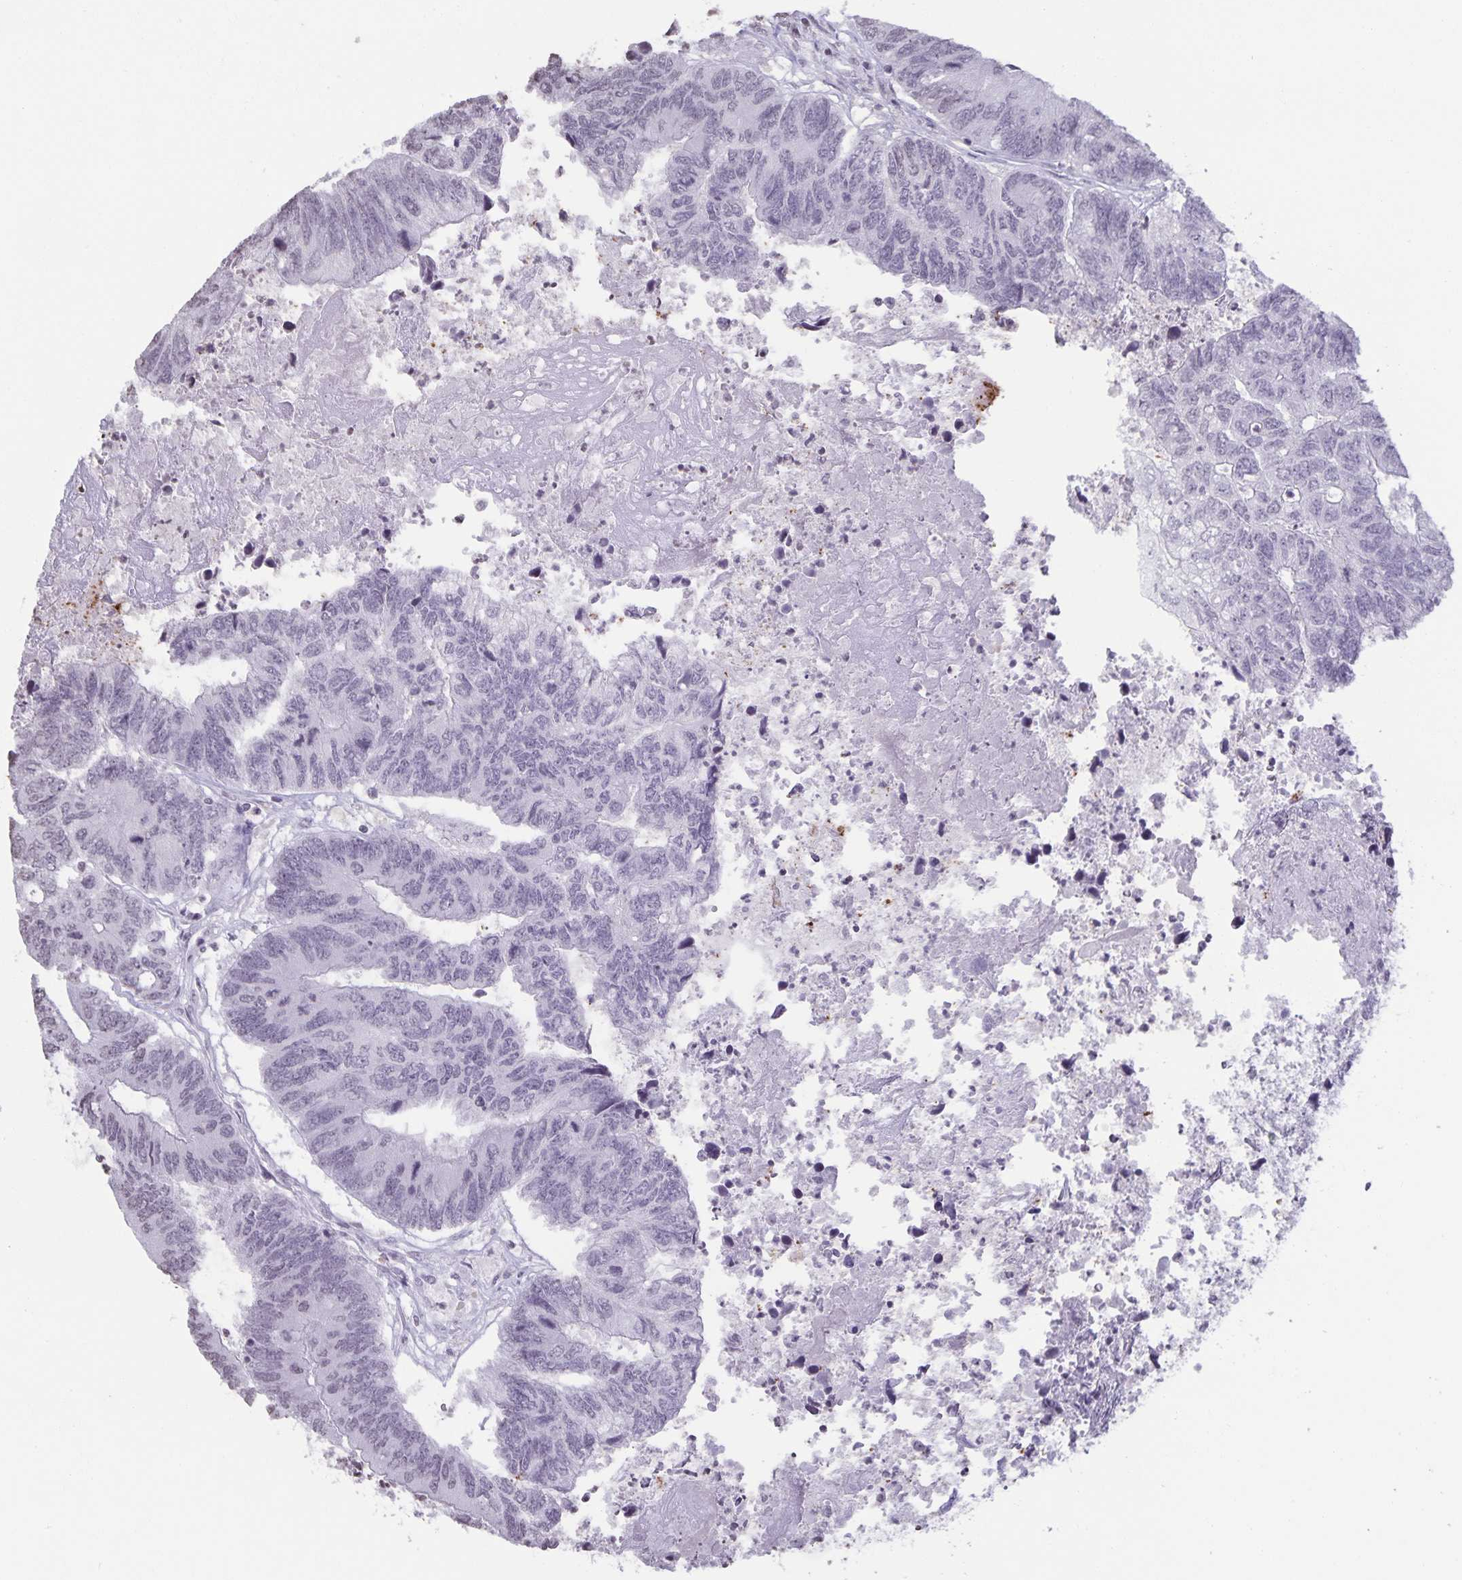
{"staining": {"intensity": "negative", "quantity": "none", "location": "none"}, "tissue": "colorectal cancer", "cell_type": "Tumor cells", "image_type": "cancer", "snomed": [{"axis": "morphology", "description": "Adenocarcinoma, NOS"}, {"axis": "topography", "description": "Colon"}], "caption": "High magnification brightfield microscopy of colorectal adenocarcinoma stained with DAB (3,3'-diaminobenzidine) (brown) and counterstained with hematoxylin (blue): tumor cells show no significant expression. (DAB (3,3'-diaminobenzidine) immunohistochemistry (IHC), high magnification).", "gene": "AQP4", "patient": {"sex": "female", "age": 67}}